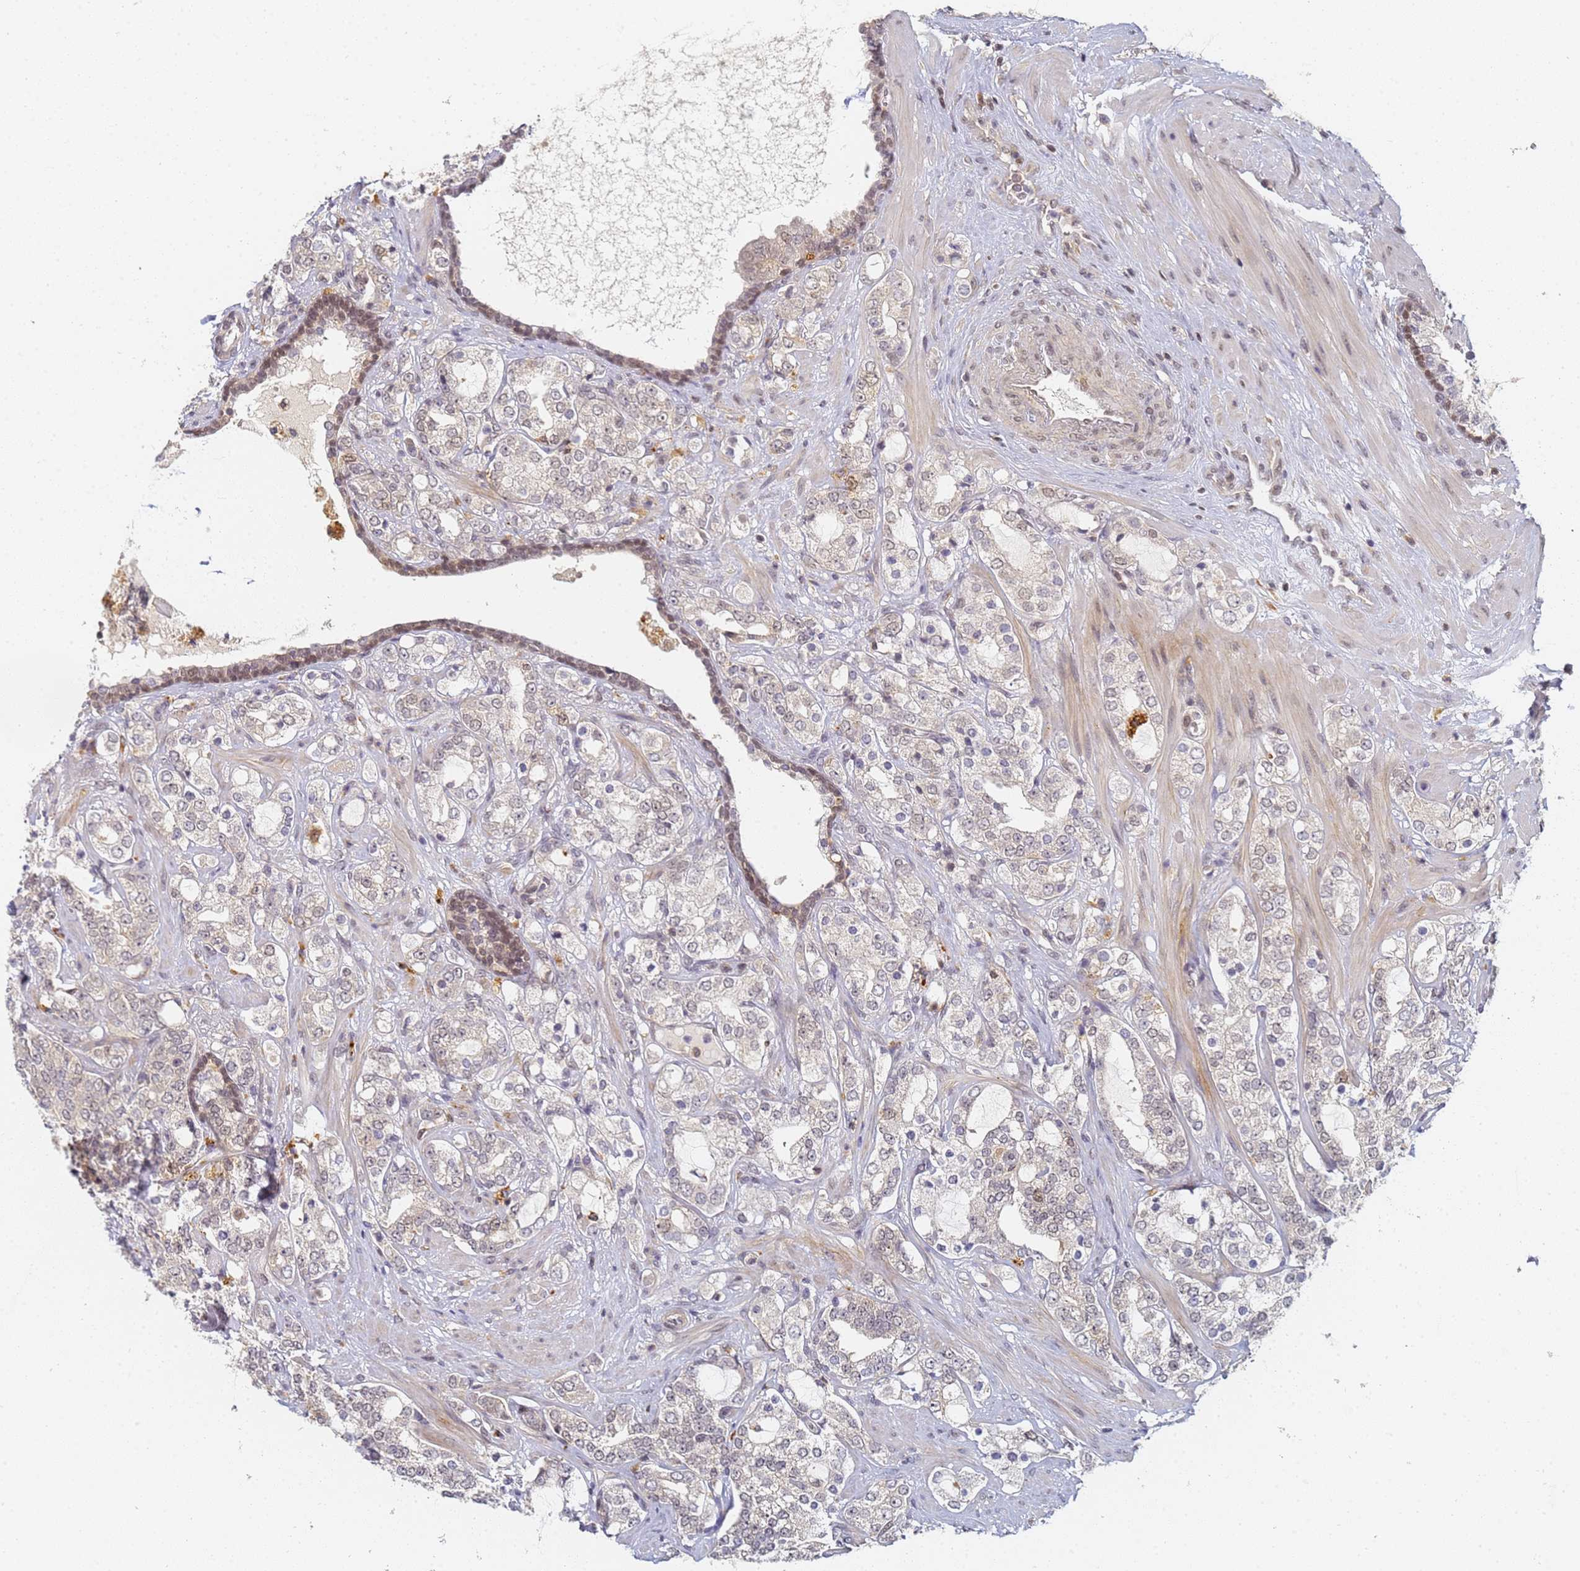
{"staining": {"intensity": "negative", "quantity": "none", "location": "none"}, "tissue": "prostate cancer", "cell_type": "Tumor cells", "image_type": "cancer", "snomed": [{"axis": "morphology", "description": "Adenocarcinoma, High grade"}, {"axis": "topography", "description": "Prostate"}], "caption": "A histopathology image of human prostate cancer is negative for staining in tumor cells.", "gene": "HMCES", "patient": {"sex": "male", "age": 64}}